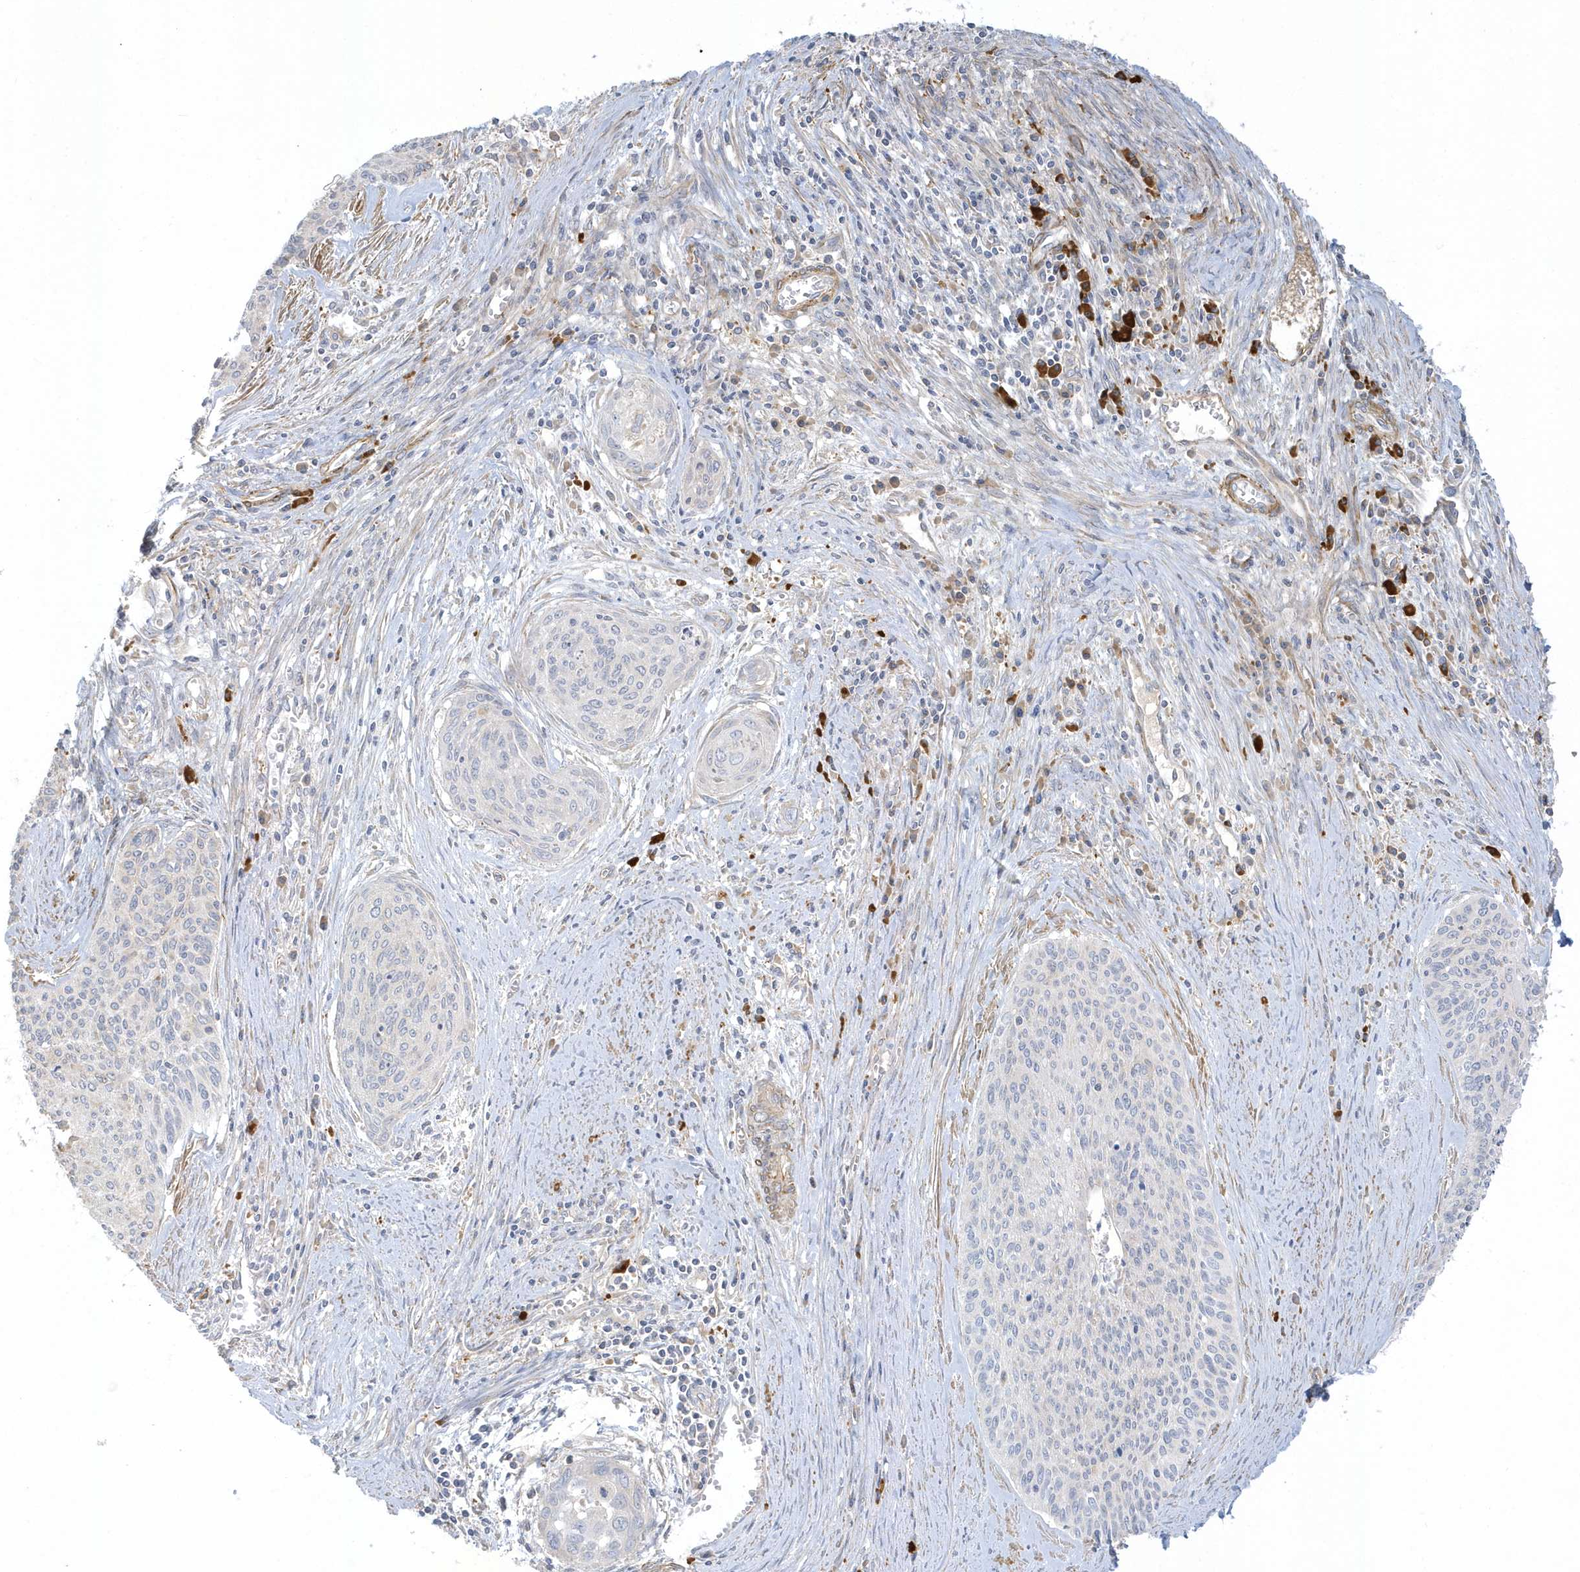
{"staining": {"intensity": "negative", "quantity": "none", "location": "none"}, "tissue": "cervical cancer", "cell_type": "Tumor cells", "image_type": "cancer", "snomed": [{"axis": "morphology", "description": "Squamous cell carcinoma, NOS"}, {"axis": "topography", "description": "Cervix"}], "caption": "Tumor cells show no significant protein staining in squamous cell carcinoma (cervical).", "gene": "THADA", "patient": {"sex": "female", "age": 55}}